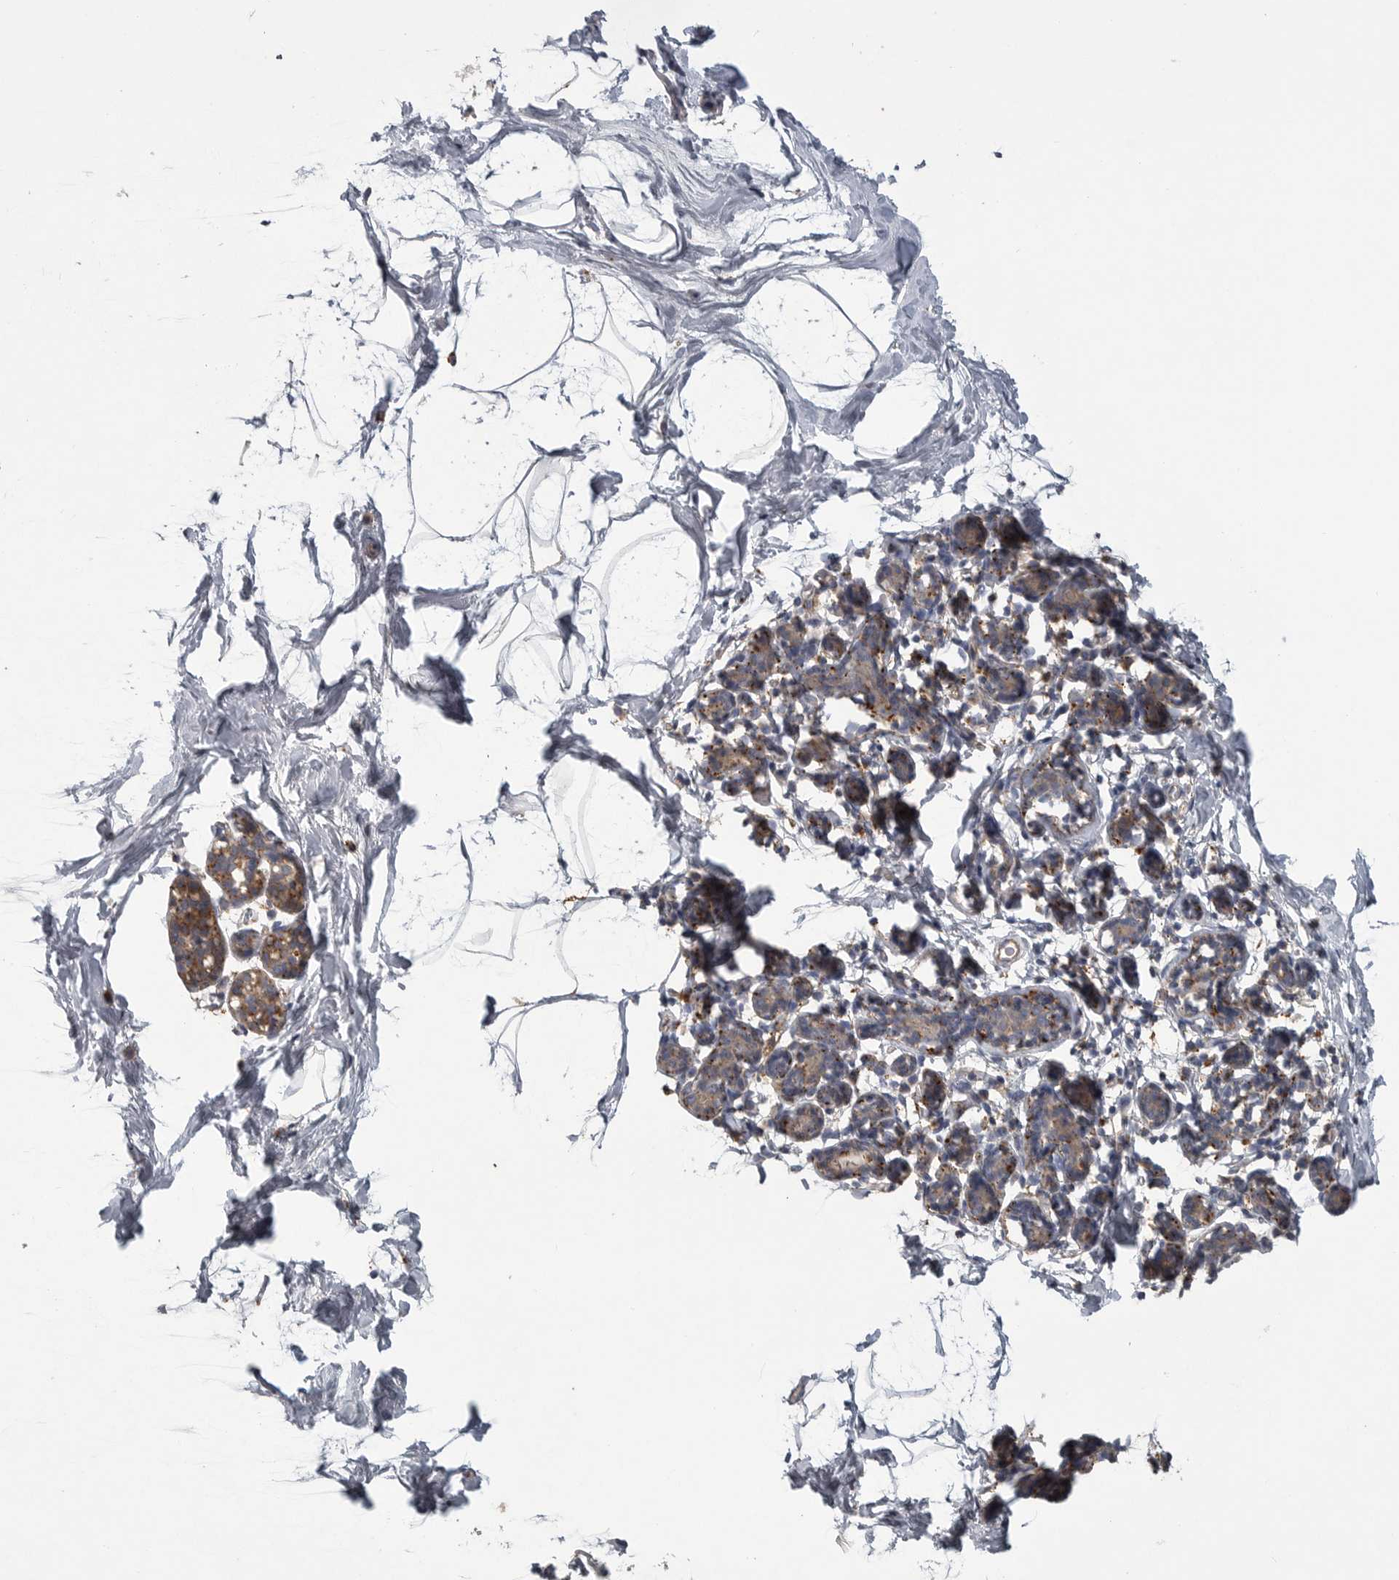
{"staining": {"intensity": "negative", "quantity": "none", "location": "none"}, "tissue": "breast", "cell_type": "Adipocytes", "image_type": "normal", "snomed": [{"axis": "morphology", "description": "Normal tissue, NOS"}, {"axis": "topography", "description": "Breast"}], "caption": "Immunohistochemistry (IHC) of normal breast exhibits no staining in adipocytes.", "gene": "LAMTOR3", "patient": {"sex": "female", "age": 62}}